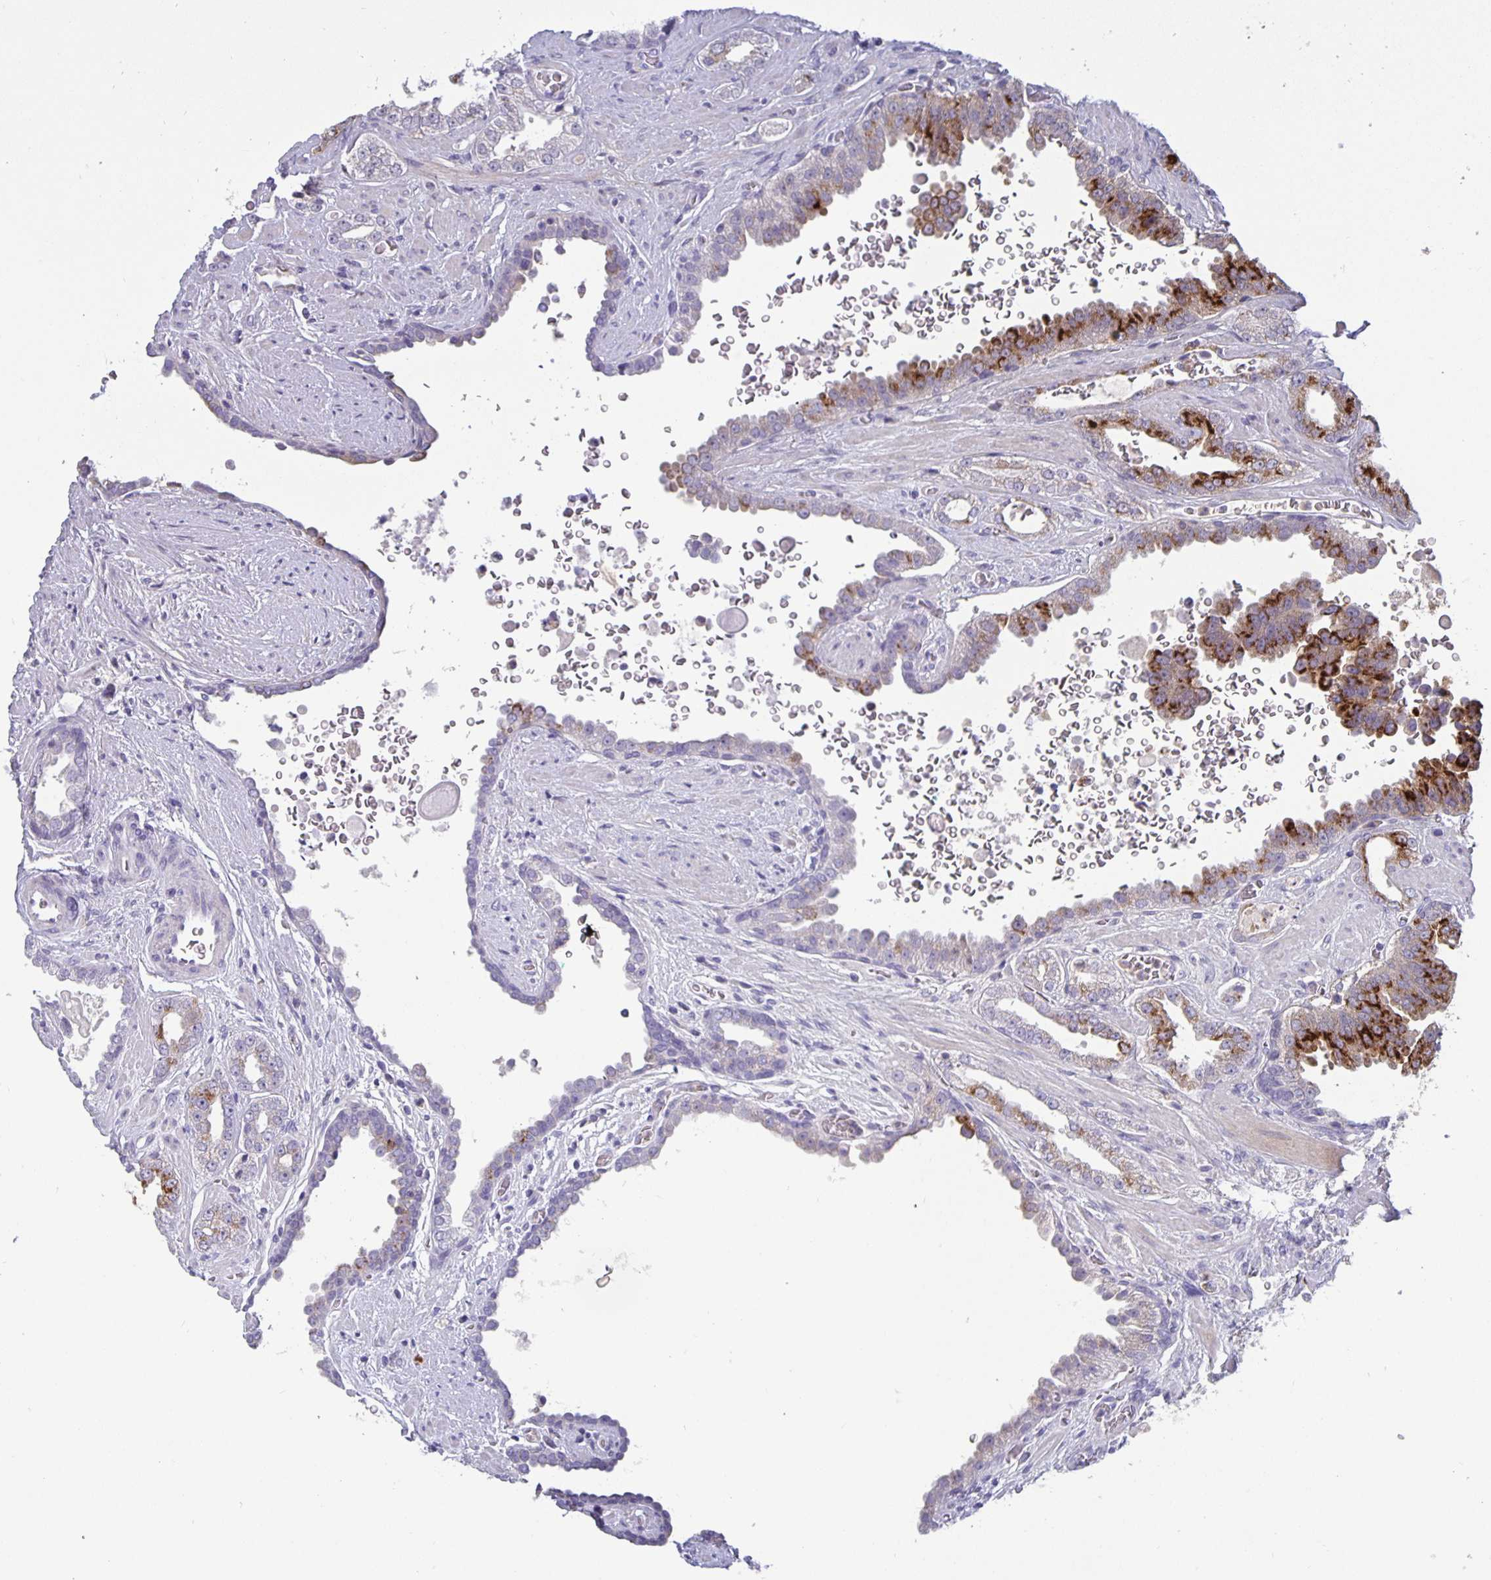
{"staining": {"intensity": "strong", "quantity": "<25%", "location": "cytoplasmic/membranous"}, "tissue": "prostate cancer", "cell_type": "Tumor cells", "image_type": "cancer", "snomed": [{"axis": "morphology", "description": "Adenocarcinoma, Low grade"}, {"axis": "topography", "description": "Prostate"}], "caption": "High-magnification brightfield microscopy of prostate cancer (adenocarcinoma (low-grade)) stained with DAB (3,3'-diaminobenzidine) (brown) and counterstained with hematoxylin (blue). tumor cells exhibit strong cytoplasmic/membranous staining is appreciated in about<25% of cells. The protein is shown in brown color, while the nuclei are stained blue.", "gene": "GDF15", "patient": {"sex": "male", "age": 67}}